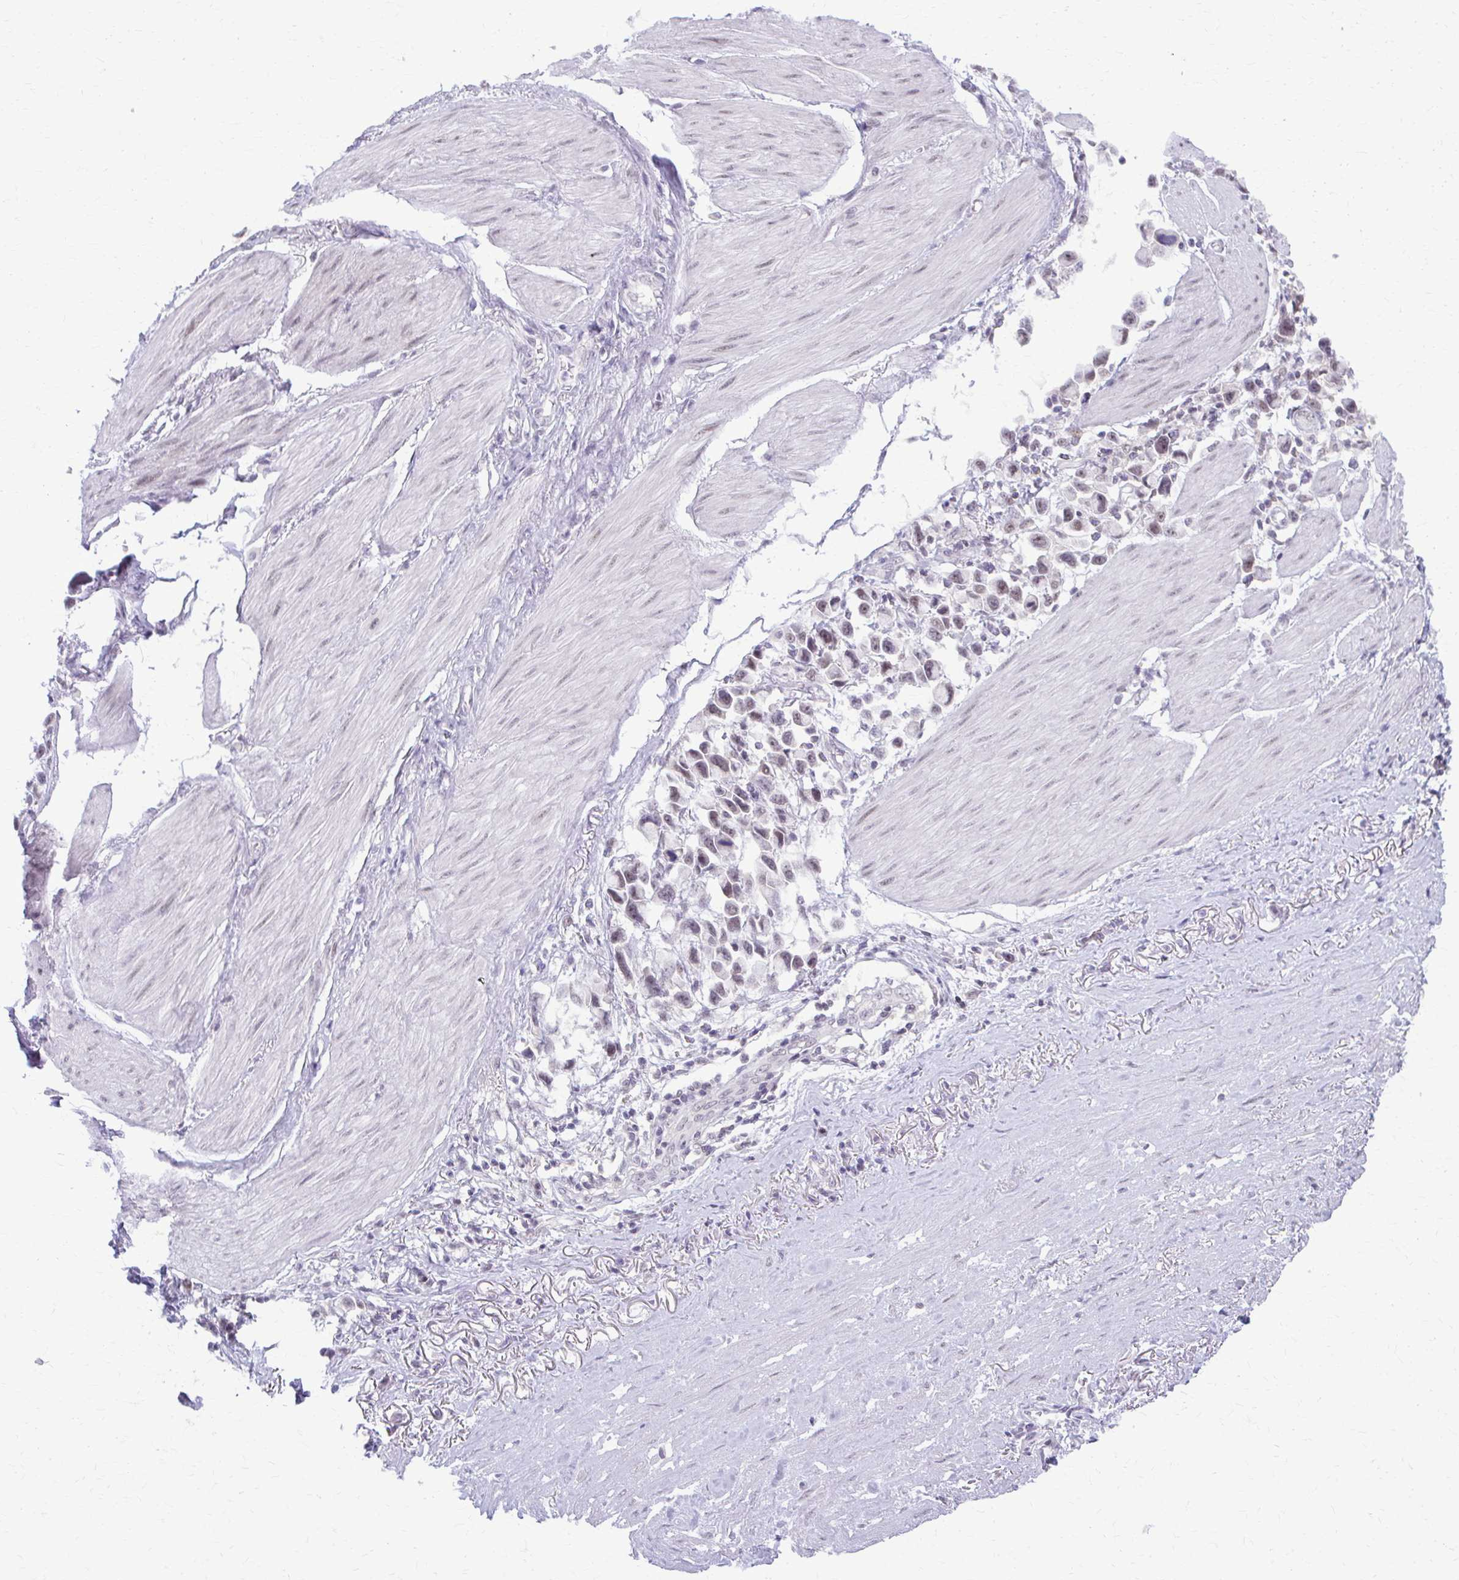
{"staining": {"intensity": "weak", "quantity": "<25%", "location": "nuclear"}, "tissue": "stomach cancer", "cell_type": "Tumor cells", "image_type": "cancer", "snomed": [{"axis": "morphology", "description": "Adenocarcinoma, NOS"}, {"axis": "topography", "description": "Stomach"}], "caption": "High power microscopy micrograph of an IHC image of stomach adenocarcinoma, revealing no significant expression in tumor cells. (Brightfield microscopy of DAB immunohistochemistry at high magnification).", "gene": "MAF1", "patient": {"sex": "female", "age": 81}}